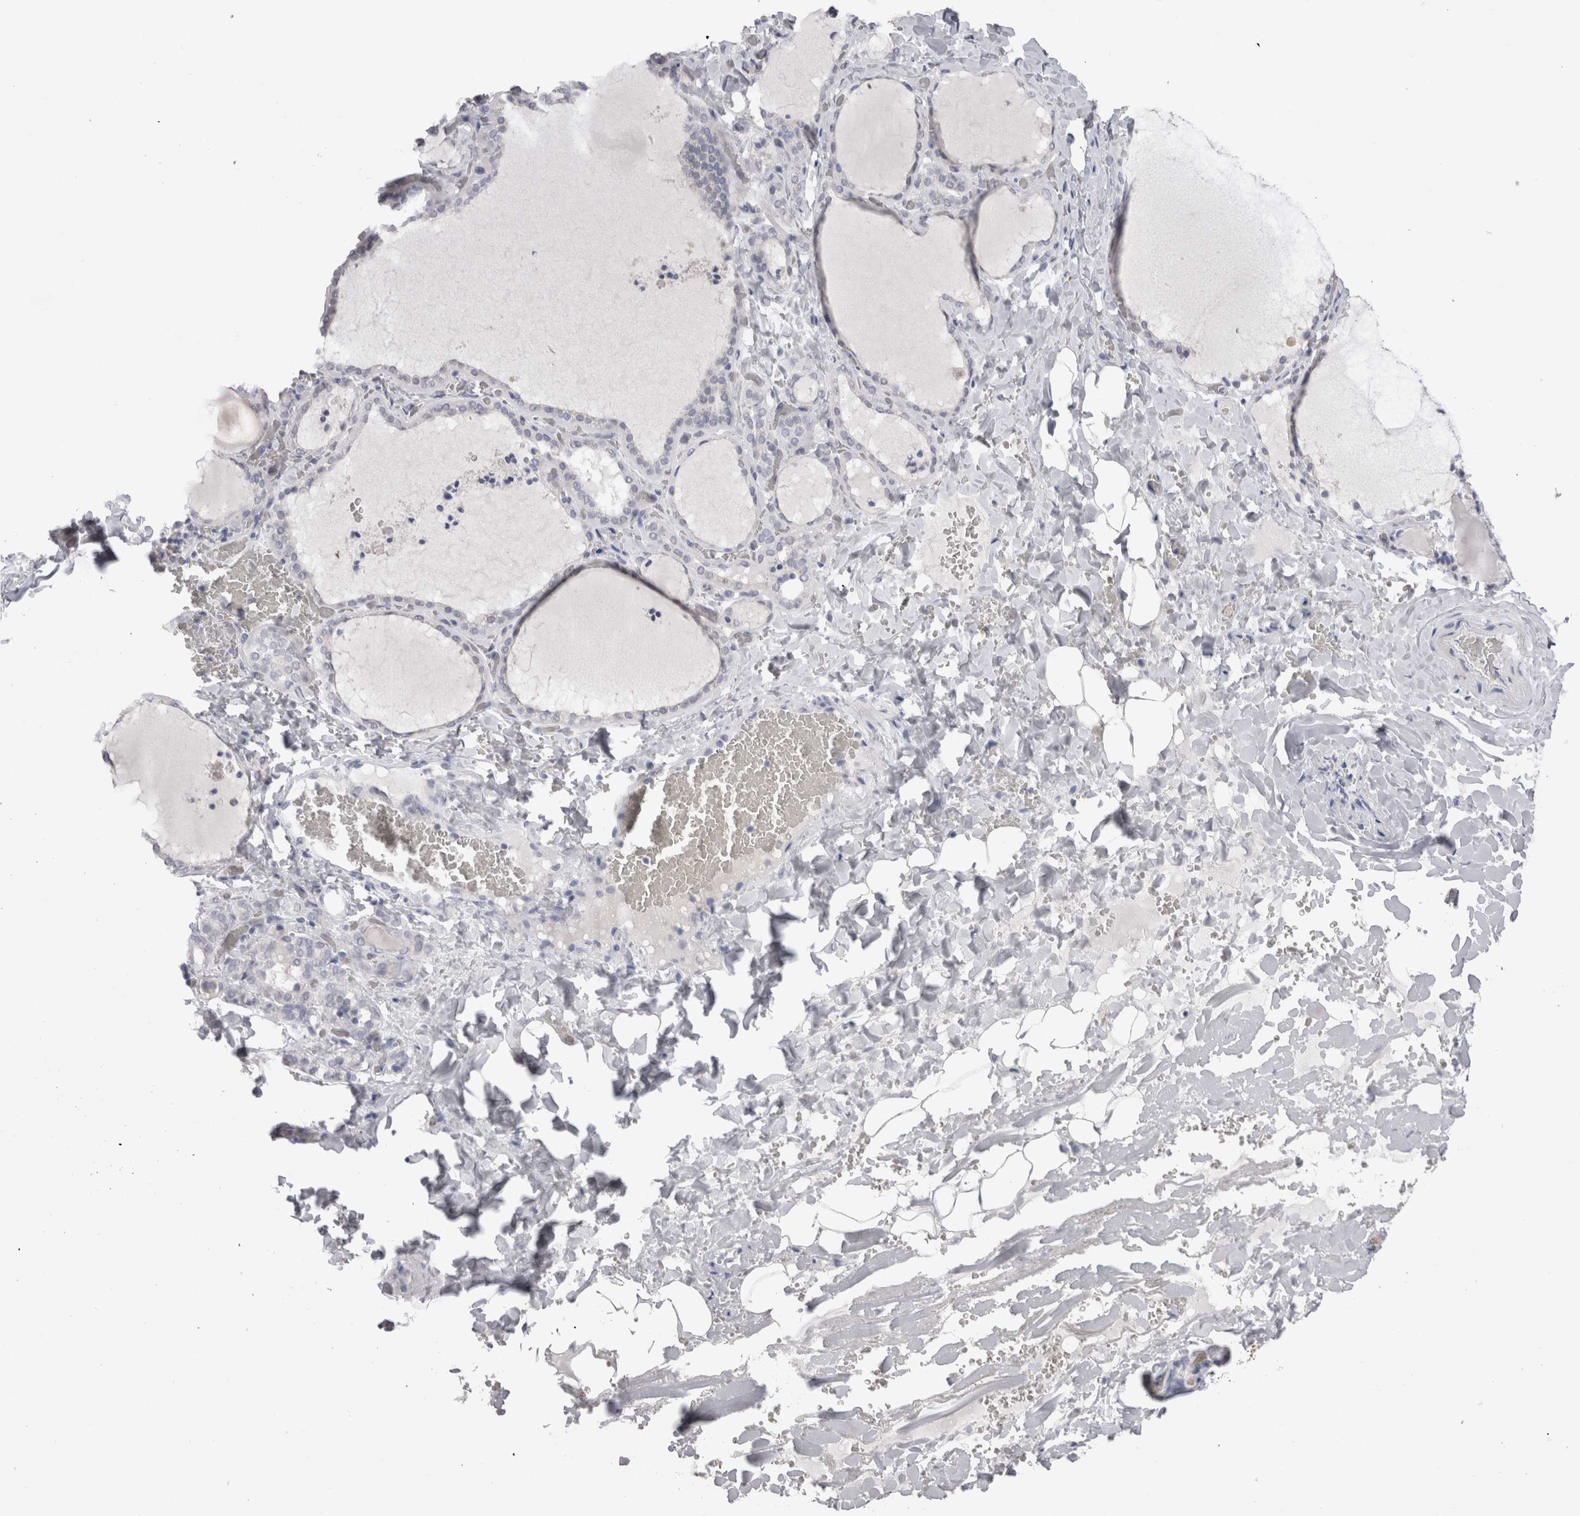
{"staining": {"intensity": "negative", "quantity": "none", "location": "none"}, "tissue": "thyroid gland", "cell_type": "Glandular cells", "image_type": "normal", "snomed": [{"axis": "morphology", "description": "Normal tissue, NOS"}, {"axis": "topography", "description": "Thyroid gland"}], "caption": "This is an immunohistochemistry (IHC) micrograph of normal human thyroid gland. There is no positivity in glandular cells.", "gene": "SUCNR1", "patient": {"sex": "female", "age": 22}}